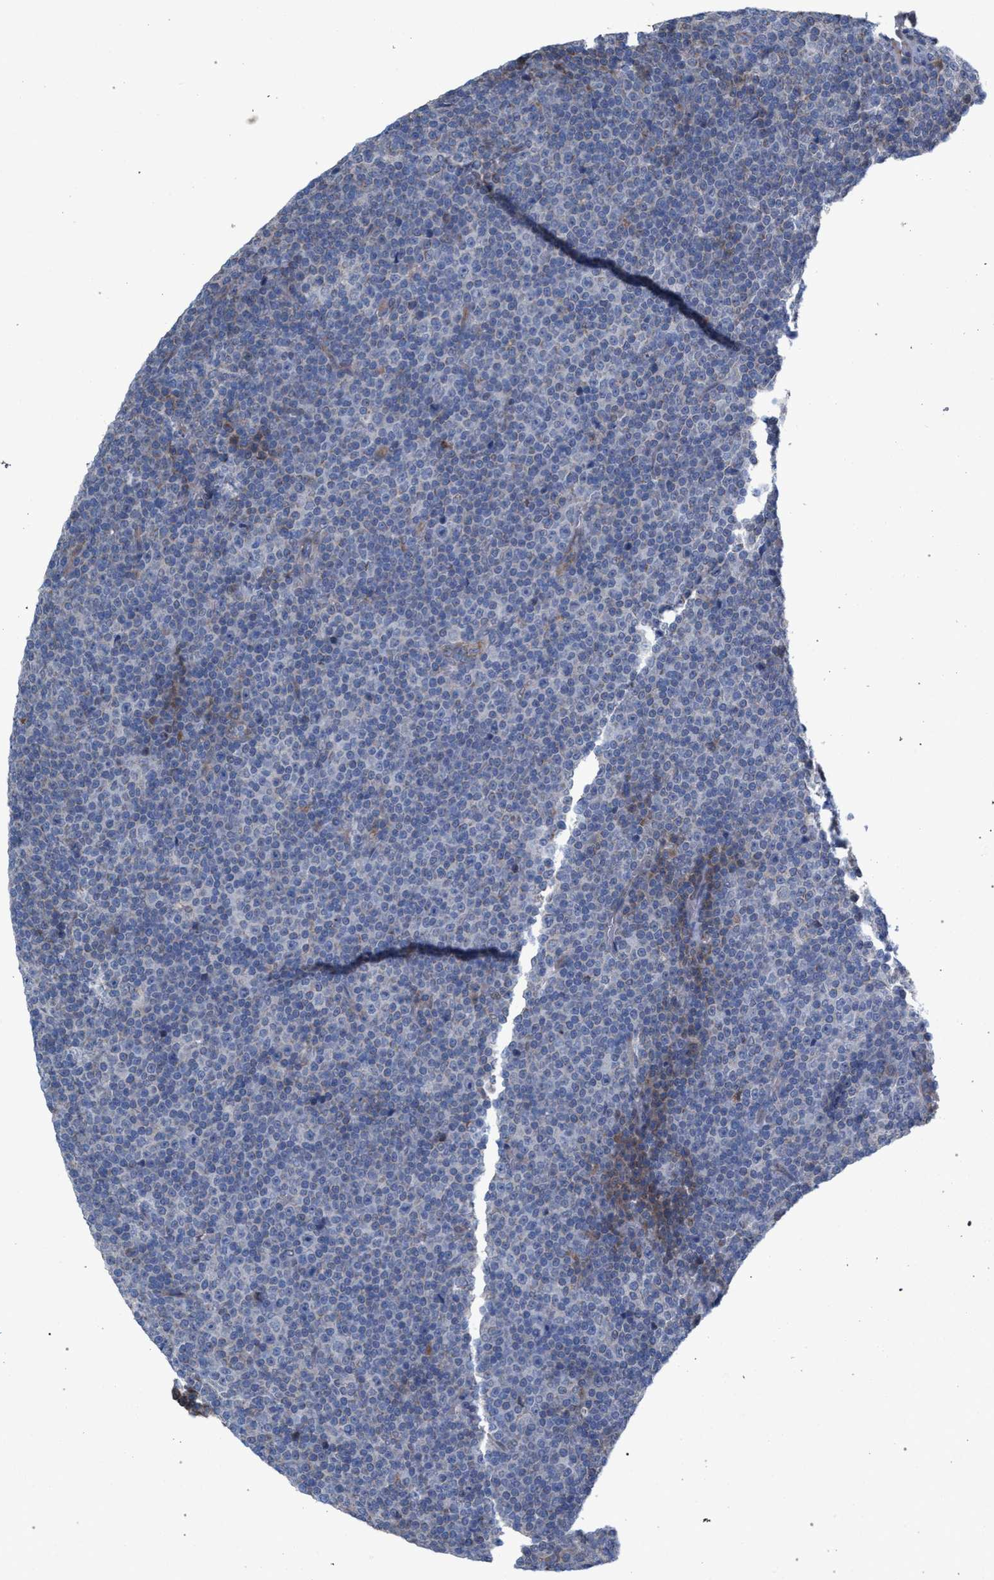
{"staining": {"intensity": "negative", "quantity": "none", "location": "none"}, "tissue": "lymphoma", "cell_type": "Tumor cells", "image_type": "cancer", "snomed": [{"axis": "morphology", "description": "Malignant lymphoma, non-Hodgkin's type, Low grade"}, {"axis": "topography", "description": "Lymph node"}], "caption": "High magnification brightfield microscopy of low-grade malignant lymphoma, non-Hodgkin's type stained with DAB (3,3'-diaminobenzidine) (brown) and counterstained with hematoxylin (blue): tumor cells show no significant staining. (Stains: DAB immunohistochemistry with hematoxylin counter stain, Microscopy: brightfield microscopy at high magnification).", "gene": "RNF135", "patient": {"sex": "female", "age": 67}}